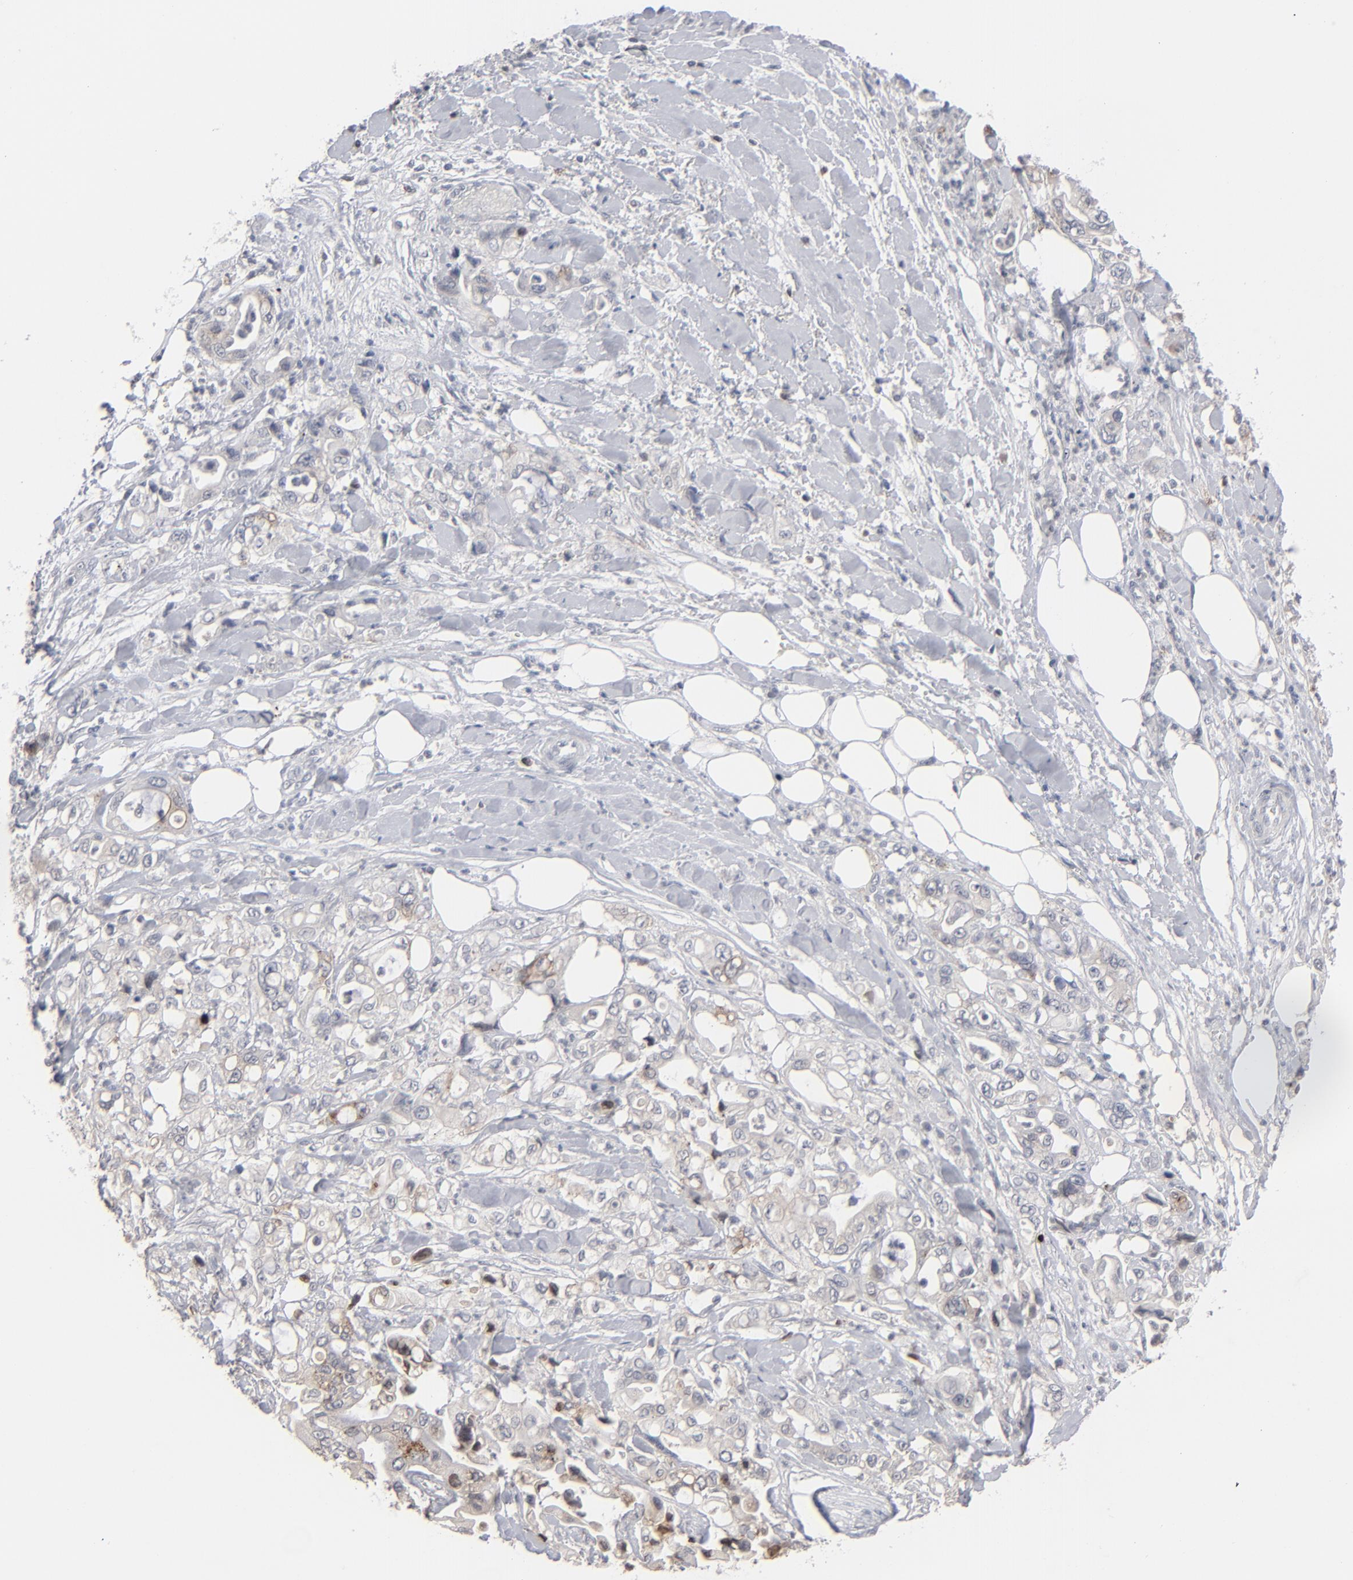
{"staining": {"intensity": "weak", "quantity": "25%-75%", "location": "cytoplasmic/membranous"}, "tissue": "pancreatic cancer", "cell_type": "Tumor cells", "image_type": "cancer", "snomed": [{"axis": "morphology", "description": "Adenocarcinoma, NOS"}, {"axis": "topography", "description": "Pancreas"}], "caption": "This is a micrograph of IHC staining of pancreatic adenocarcinoma, which shows weak staining in the cytoplasmic/membranous of tumor cells.", "gene": "STAT4", "patient": {"sex": "male", "age": 70}}